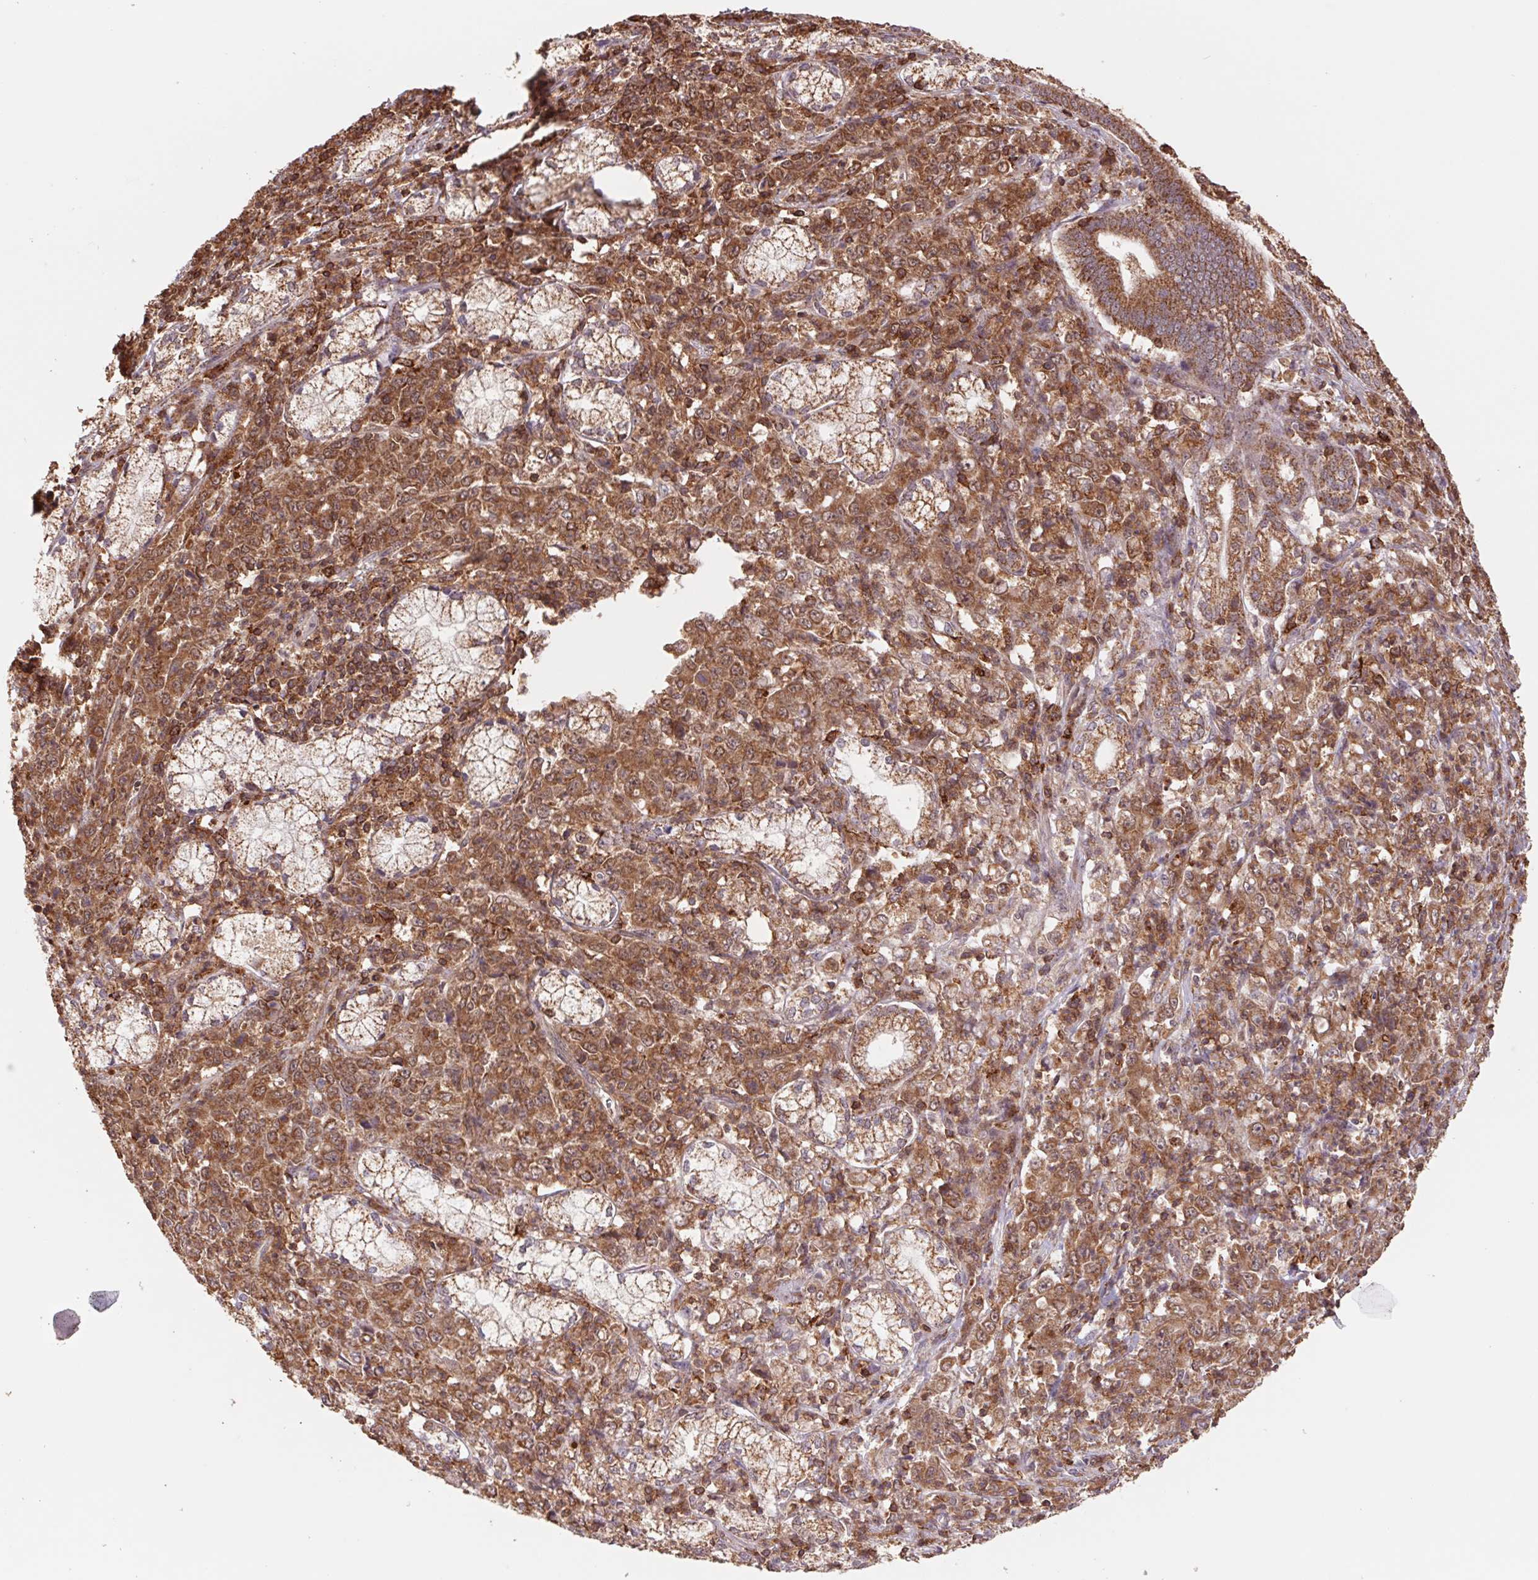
{"staining": {"intensity": "strong", "quantity": ">75%", "location": "cytoplasmic/membranous"}, "tissue": "stomach cancer", "cell_type": "Tumor cells", "image_type": "cancer", "snomed": [{"axis": "morphology", "description": "Adenocarcinoma, NOS"}, {"axis": "topography", "description": "Stomach, lower"}], "caption": "Approximately >75% of tumor cells in human adenocarcinoma (stomach) show strong cytoplasmic/membranous protein expression as visualized by brown immunohistochemical staining.", "gene": "URM1", "patient": {"sex": "female", "age": 71}}